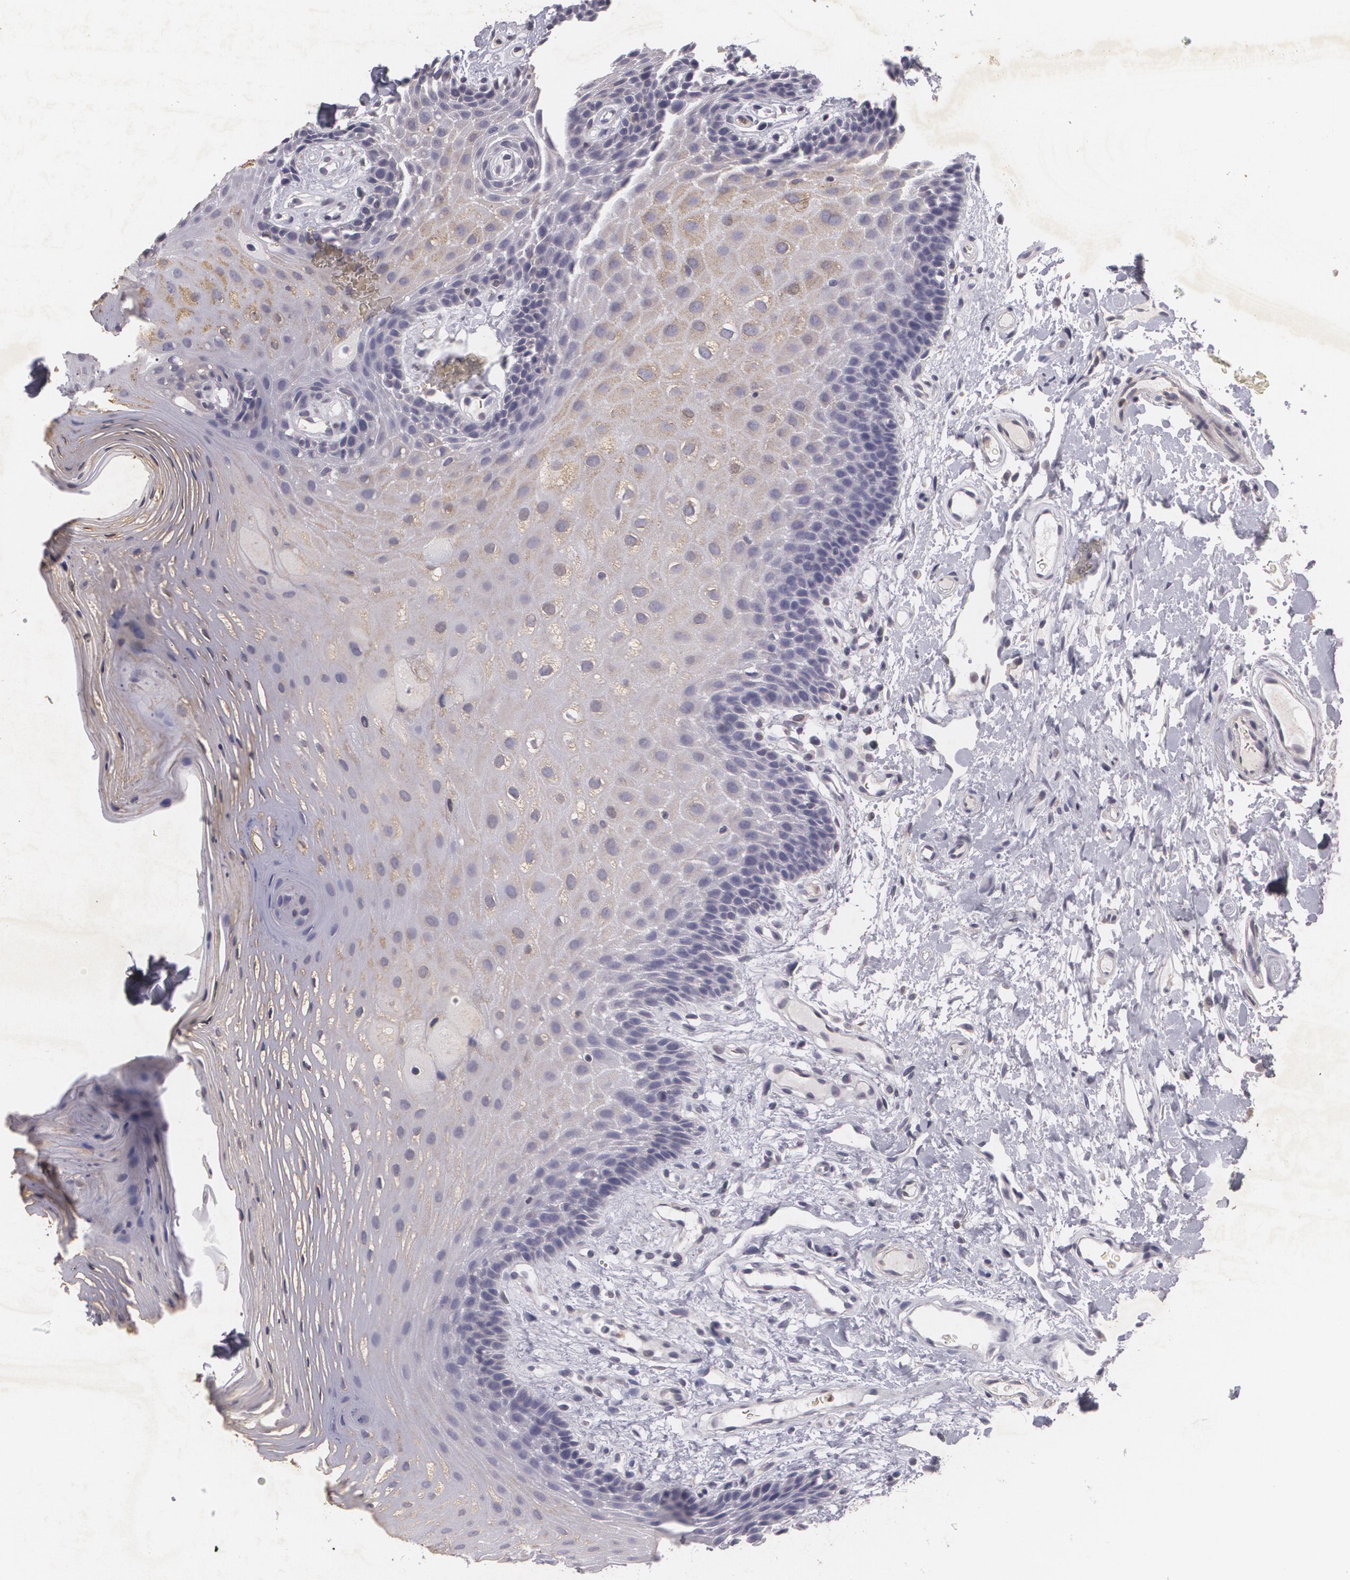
{"staining": {"intensity": "weak", "quantity": ">75%", "location": "cytoplasmic/membranous"}, "tissue": "oral mucosa", "cell_type": "Squamous epithelial cells", "image_type": "normal", "snomed": [{"axis": "morphology", "description": "Normal tissue, NOS"}, {"axis": "topography", "description": "Oral tissue"}], "caption": "Protein analysis of benign oral mucosa demonstrates weak cytoplasmic/membranous positivity in approximately >75% of squamous epithelial cells.", "gene": "KCNA4", "patient": {"sex": "male", "age": 62}}